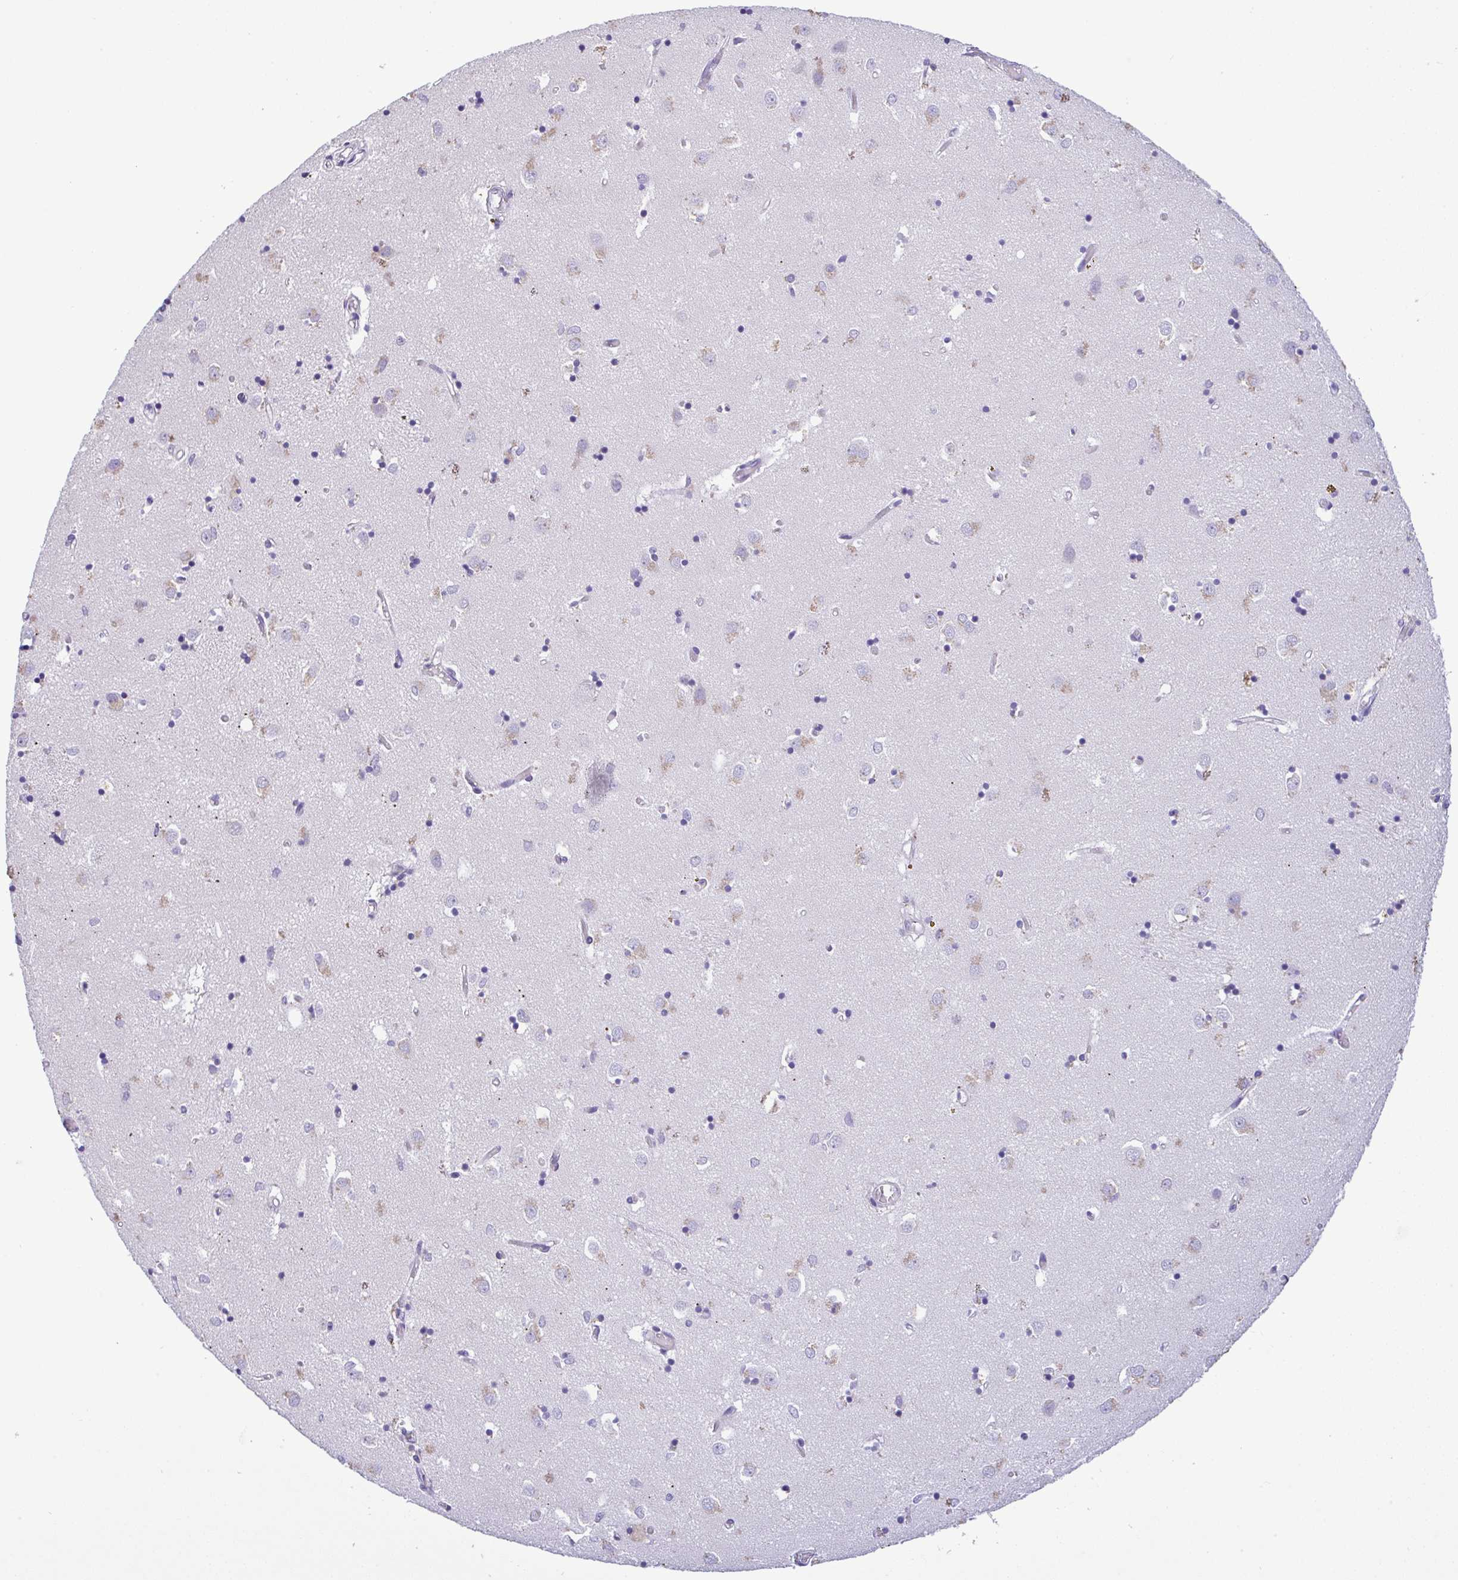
{"staining": {"intensity": "negative", "quantity": "none", "location": "none"}, "tissue": "caudate", "cell_type": "Glial cells", "image_type": "normal", "snomed": [{"axis": "morphology", "description": "Normal tissue, NOS"}, {"axis": "topography", "description": "Lateral ventricle wall"}], "caption": "High power microscopy photomicrograph of an immunohistochemistry image of normal caudate, revealing no significant staining in glial cells. (Immunohistochemistry (ihc), brightfield microscopy, high magnification).", "gene": "YBX2", "patient": {"sex": "male", "age": 70}}